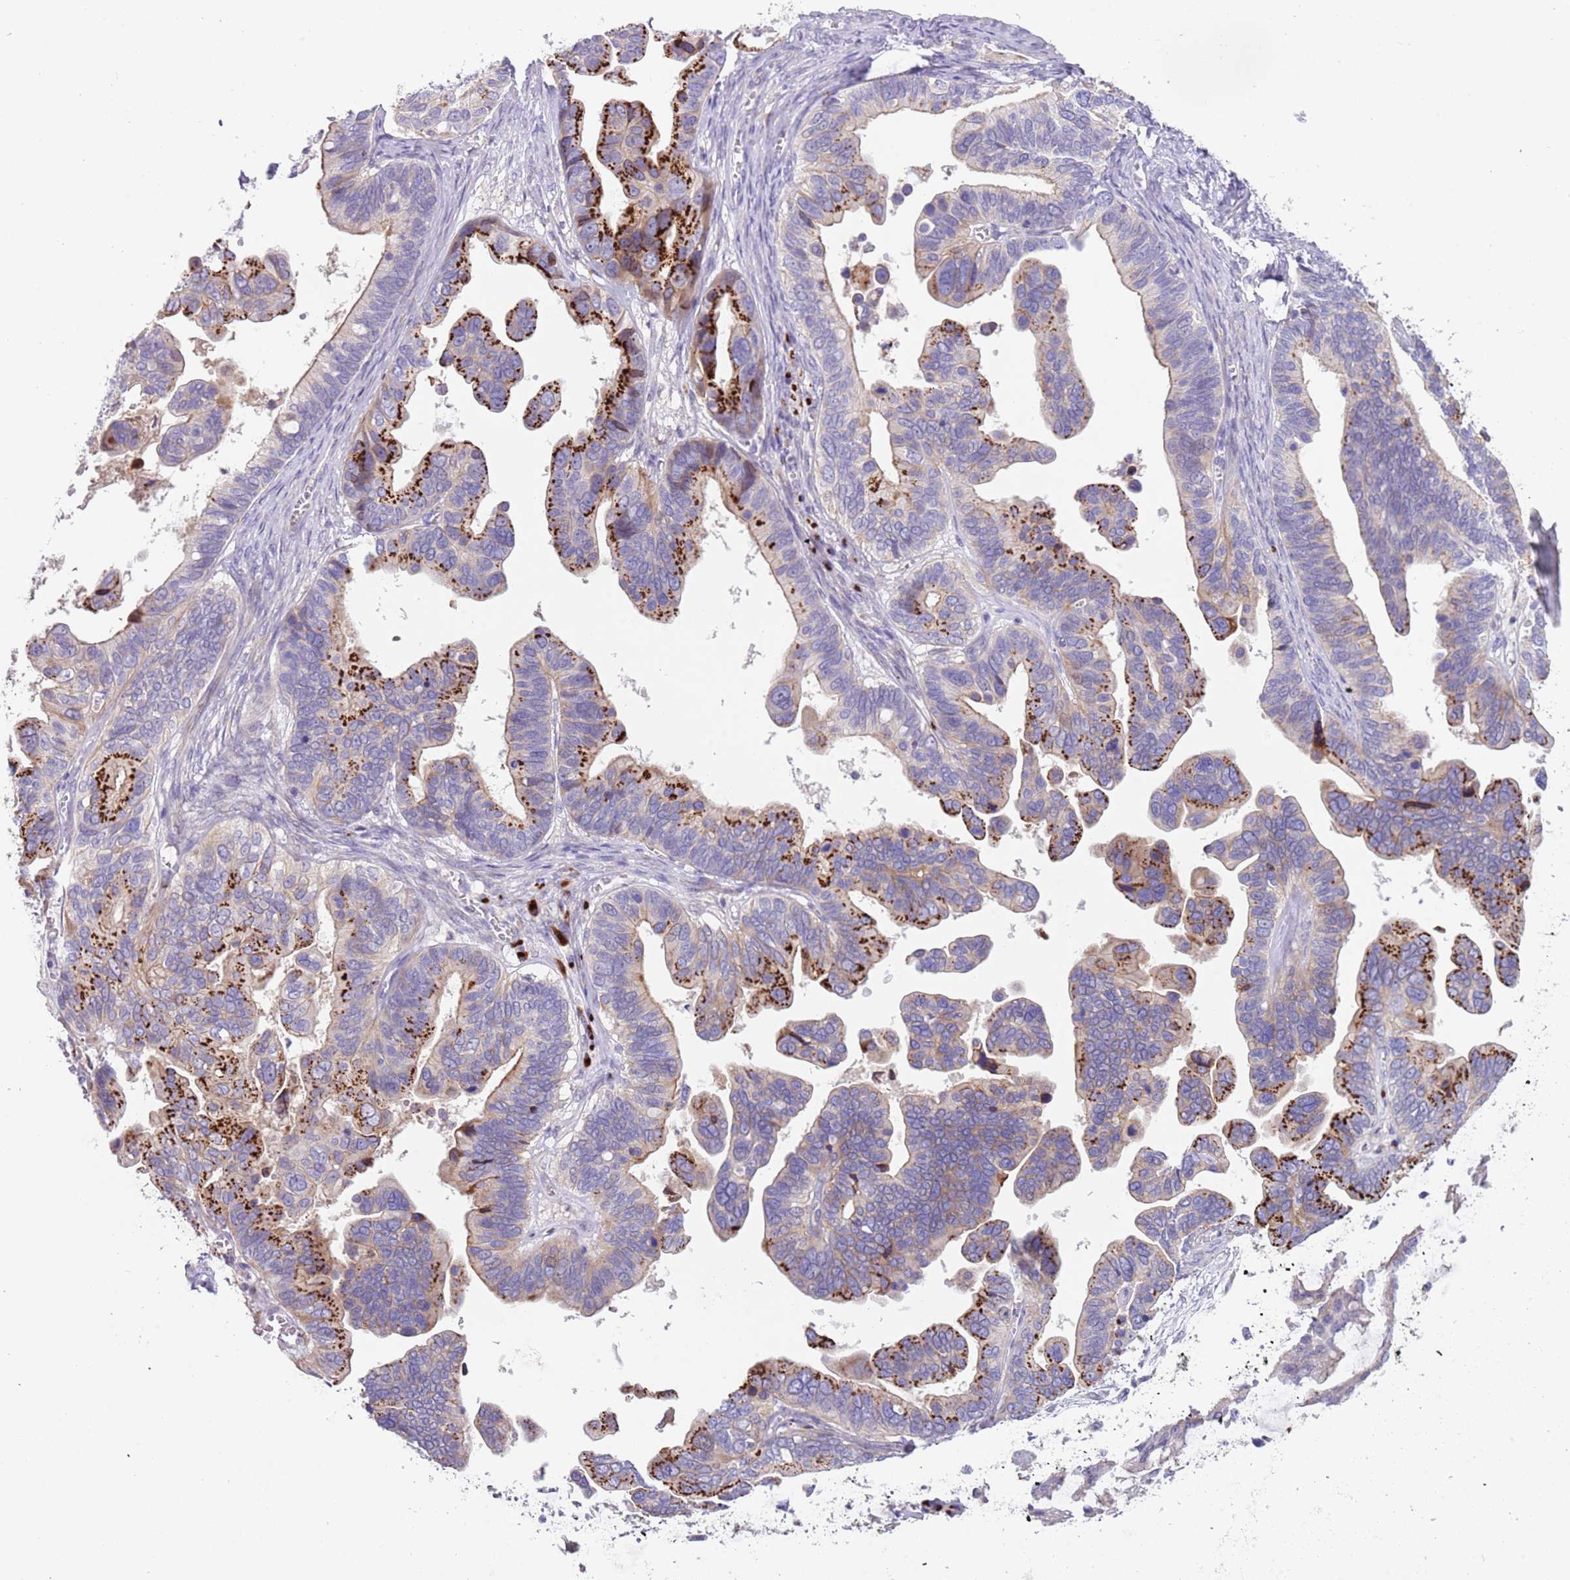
{"staining": {"intensity": "strong", "quantity": "25%-75%", "location": "cytoplasmic/membranous"}, "tissue": "ovarian cancer", "cell_type": "Tumor cells", "image_type": "cancer", "snomed": [{"axis": "morphology", "description": "Cystadenocarcinoma, serous, NOS"}, {"axis": "topography", "description": "Ovary"}], "caption": "Ovarian cancer stained with immunohistochemistry displays strong cytoplasmic/membranous positivity in approximately 25%-75% of tumor cells.", "gene": "C2CD3", "patient": {"sex": "female", "age": 56}}